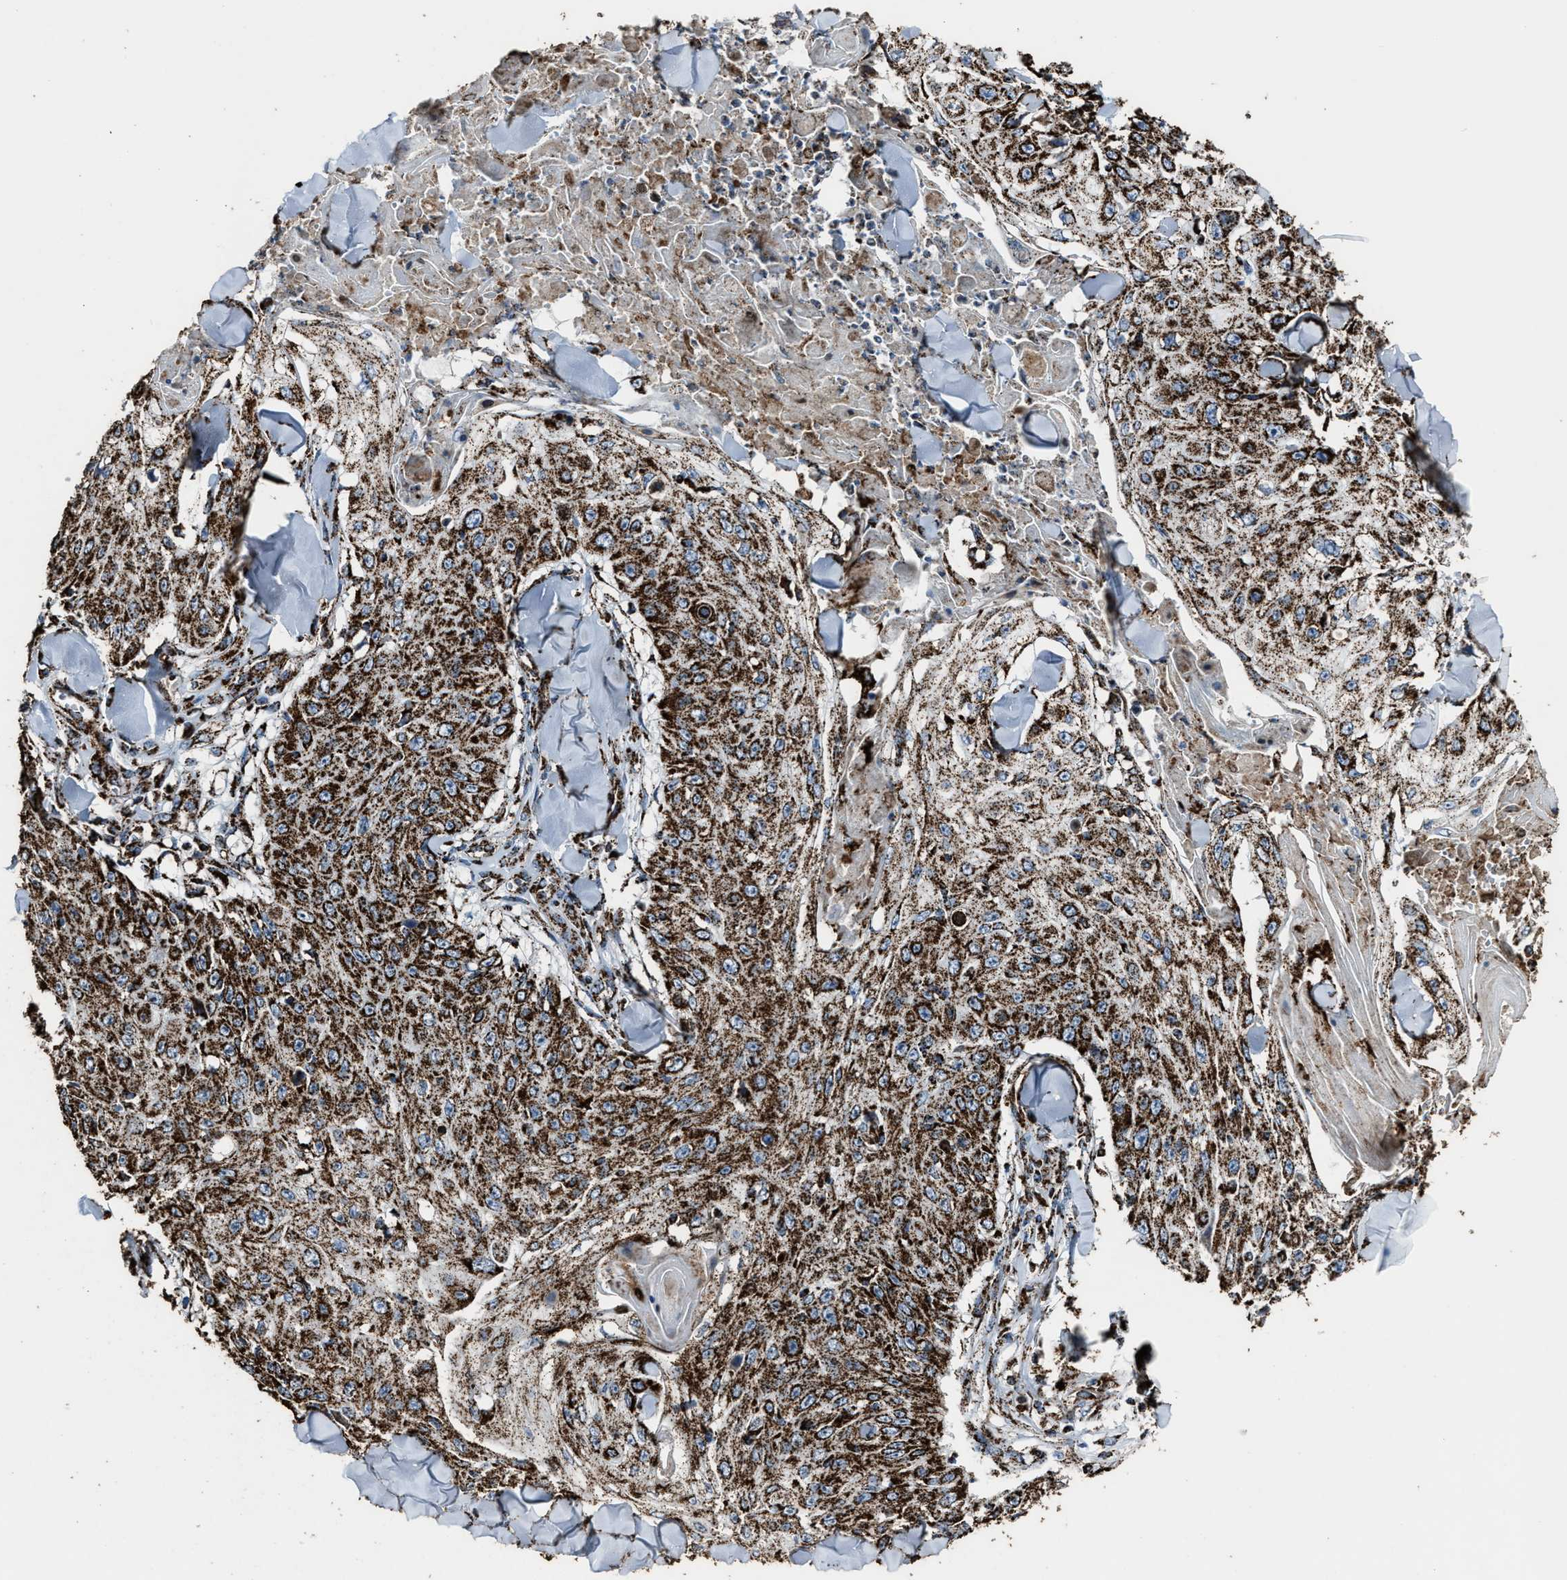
{"staining": {"intensity": "strong", "quantity": ">75%", "location": "cytoplasmic/membranous"}, "tissue": "skin cancer", "cell_type": "Tumor cells", "image_type": "cancer", "snomed": [{"axis": "morphology", "description": "Squamous cell carcinoma, NOS"}, {"axis": "topography", "description": "Skin"}], "caption": "Squamous cell carcinoma (skin) stained for a protein shows strong cytoplasmic/membranous positivity in tumor cells.", "gene": "MDH2", "patient": {"sex": "male", "age": 86}}